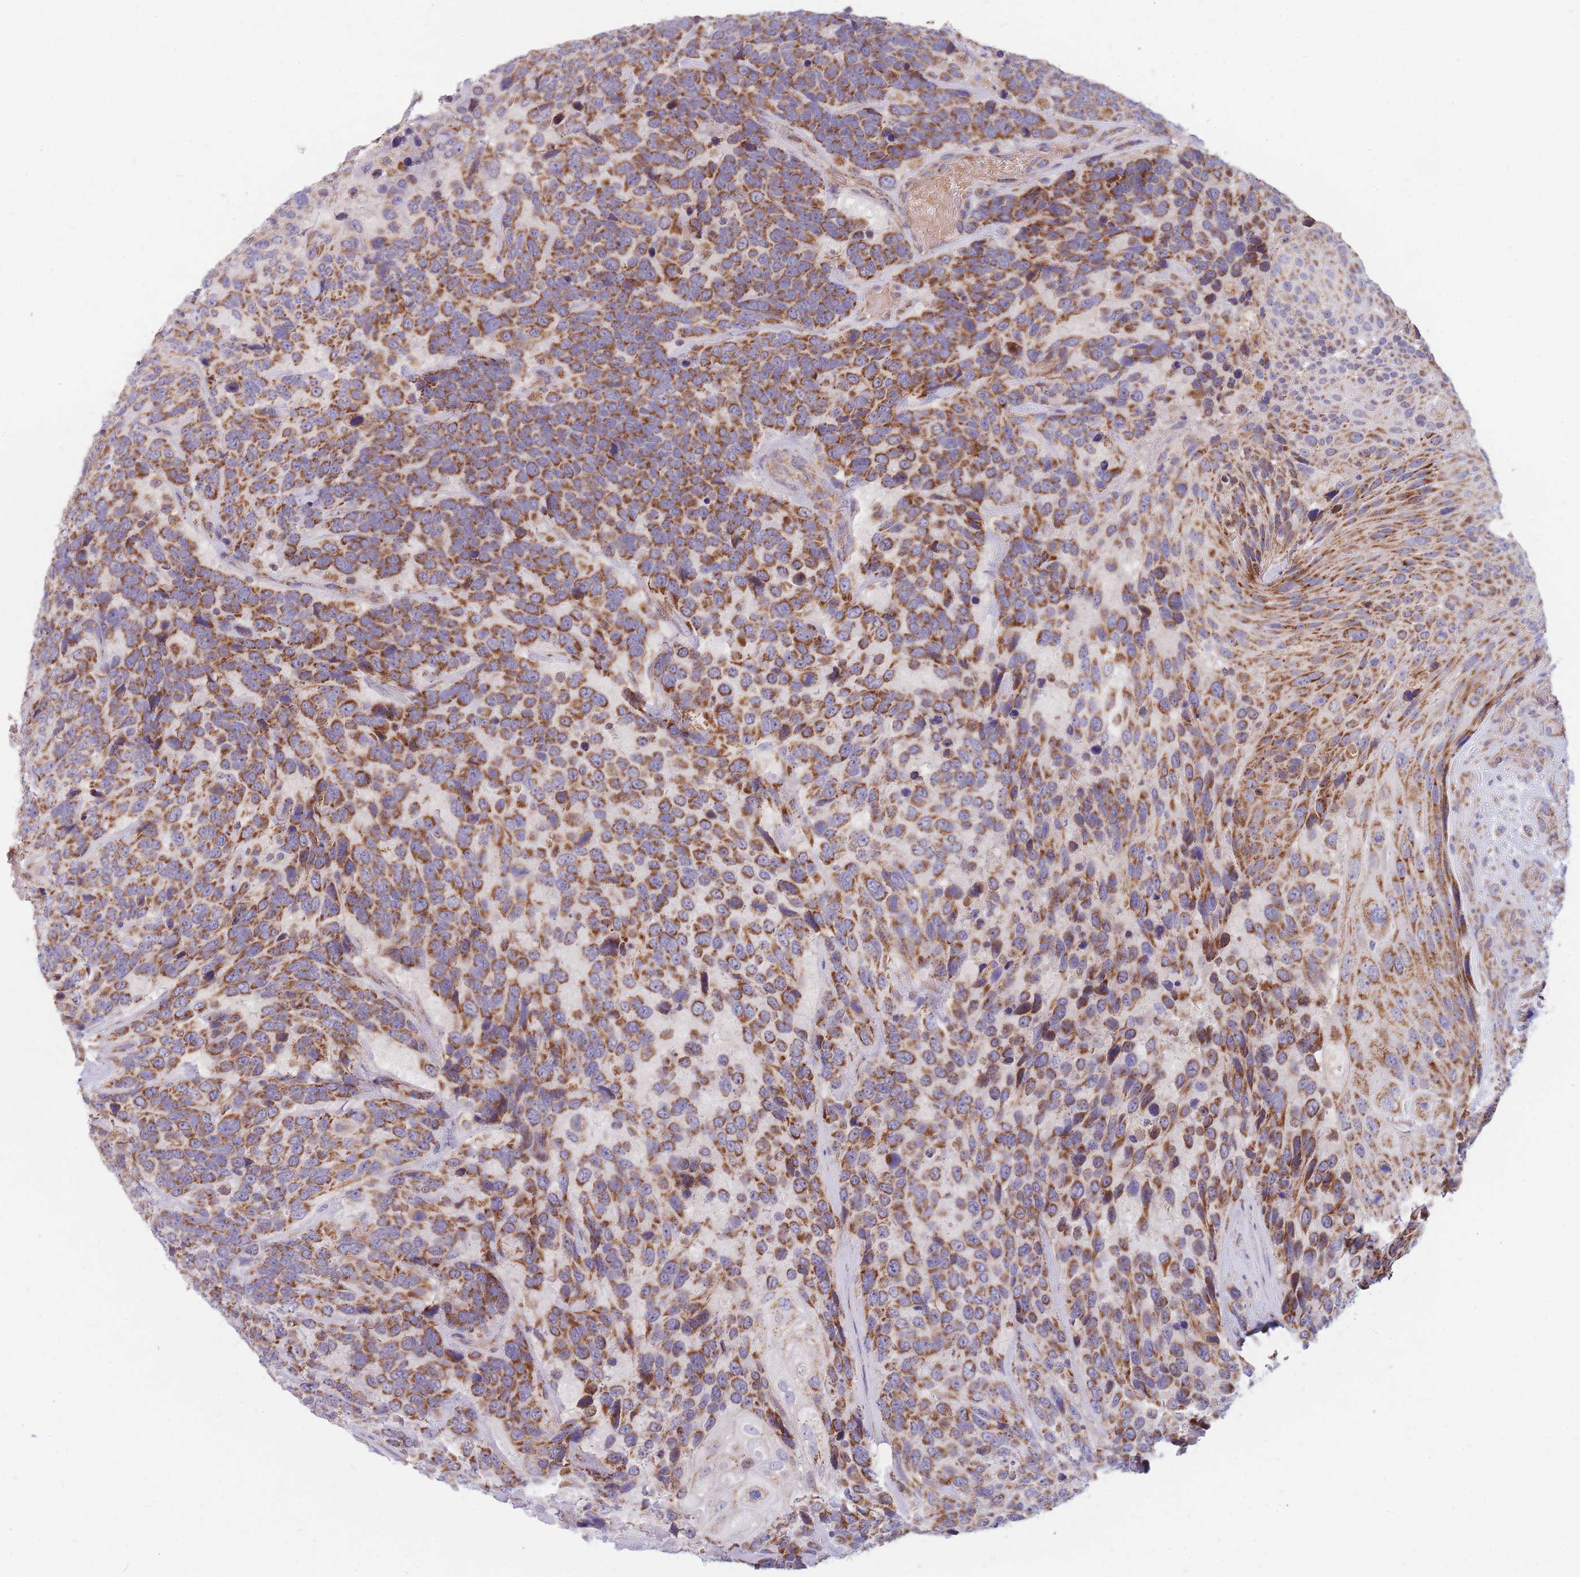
{"staining": {"intensity": "strong", "quantity": ">75%", "location": "cytoplasmic/membranous"}, "tissue": "urothelial cancer", "cell_type": "Tumor cells", "image_type": "cancer", "snomed": [{"axis": "morphology", "description": "Urothelial carcinoma, High grade"}, {"axis": "topography", "description": "Urinary bladder"}], "caption": "Tumor cells display high levels of strong cytoplasmic/membranous staining in approximately >75% of cells in urothelial cancer.", "gene": "MRPS9", "patient": {"sex": "female", "age": 70}}